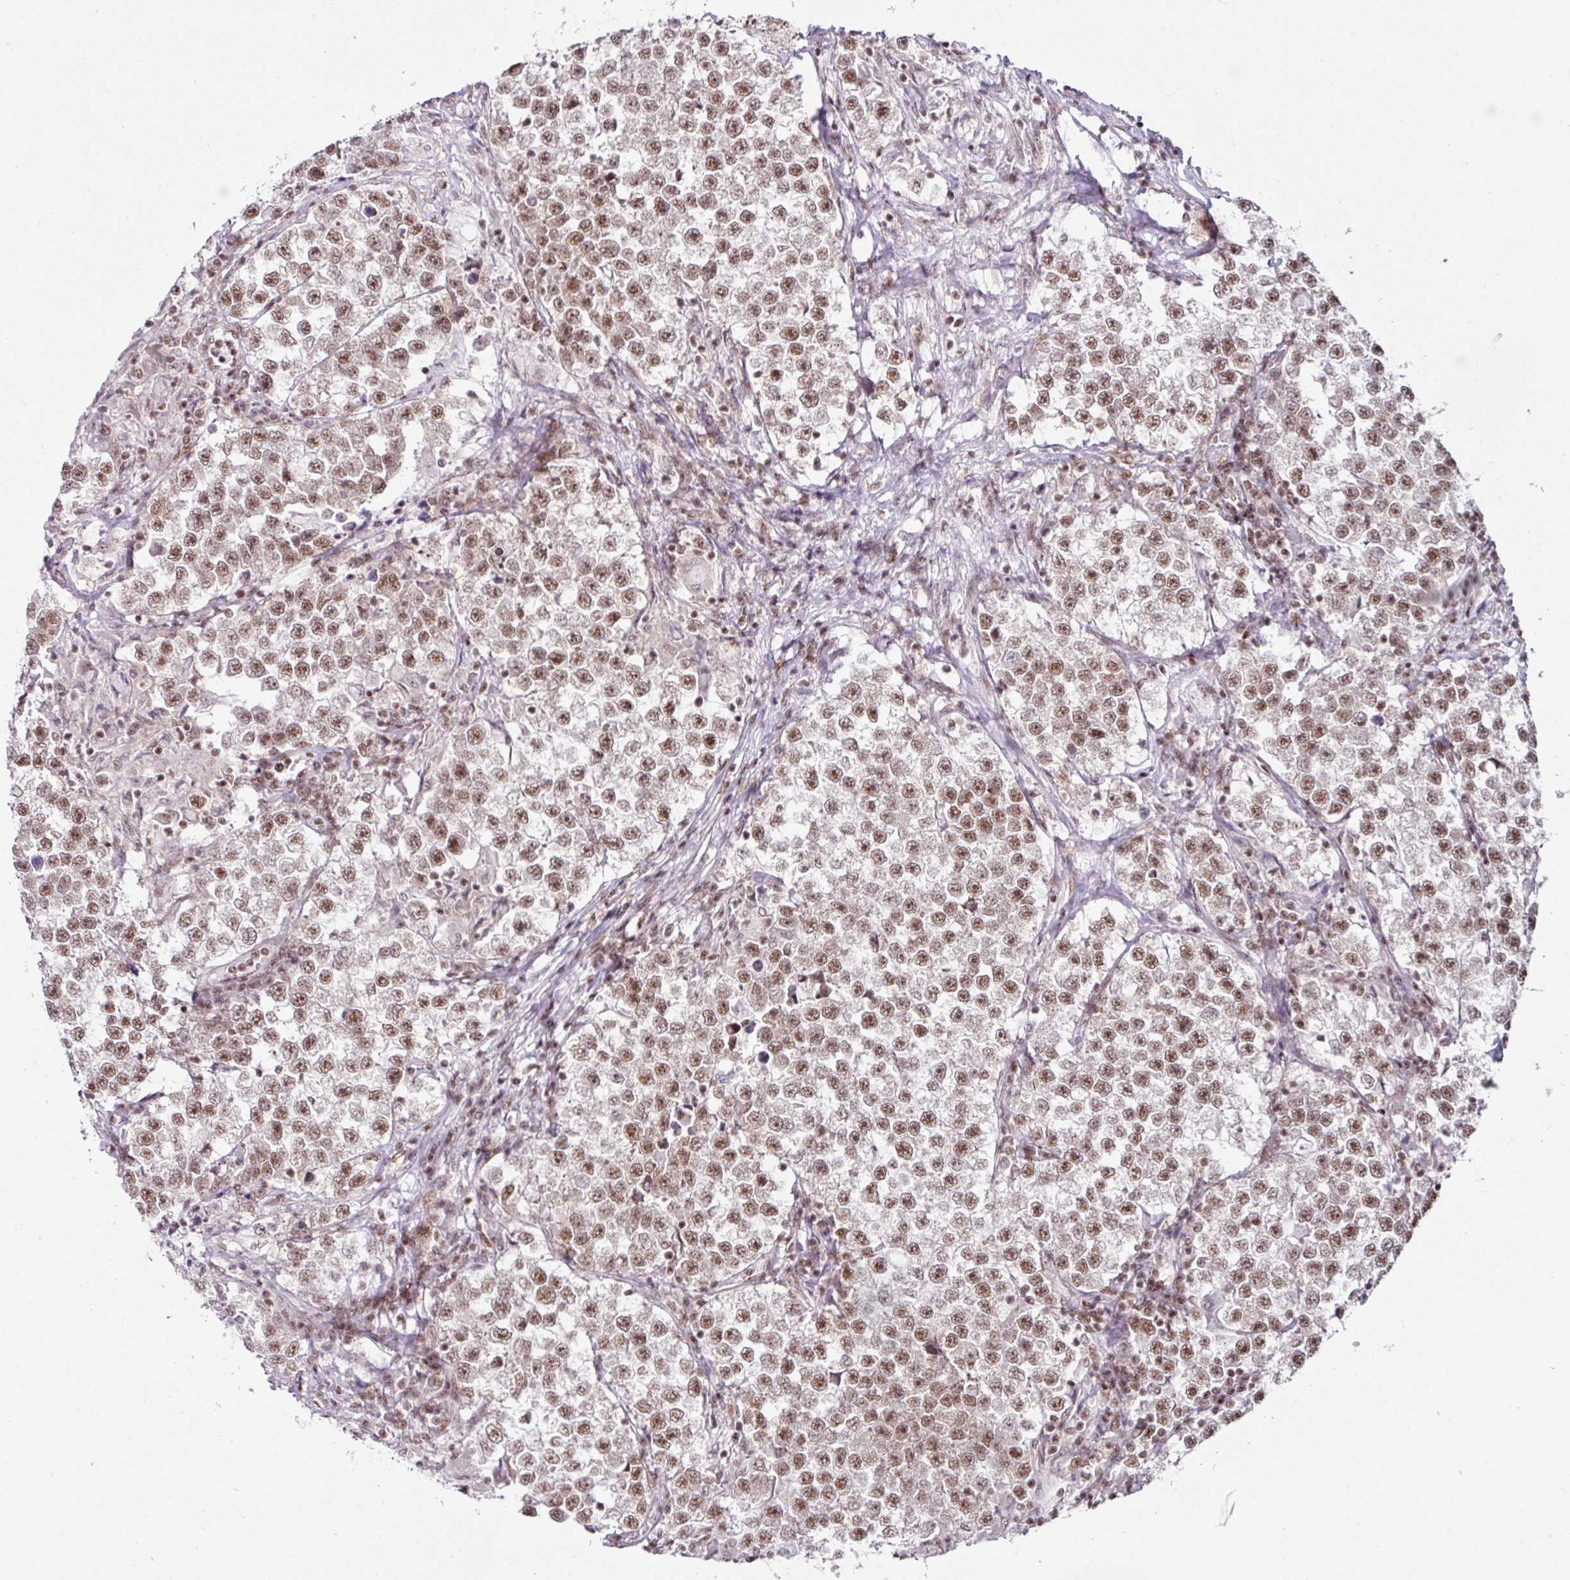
{"staining": {"intensity": "moderate", "quantity": ">75%", "location": "nuclear"}, "tissue": "testis cancer", "cell_type": "Tumor cells", "image_type": "cancer", "snomed": [{"axis": "morphology", "description": "Seminoma, NOS"}, {"axis": "topography", "description": "Testis"}], "caption": "High-magnification brightfield microscopy of testis cancer stained with DAB (3,3'-diaminobenzidine) (brown) and counterstained with hematoxylin (blue). tumor cells exhibit moderate nuclear positivity is present in approximately>75% of cells.", "gene": "NFYA", "patient": {"sex": "male", "age": 46}}